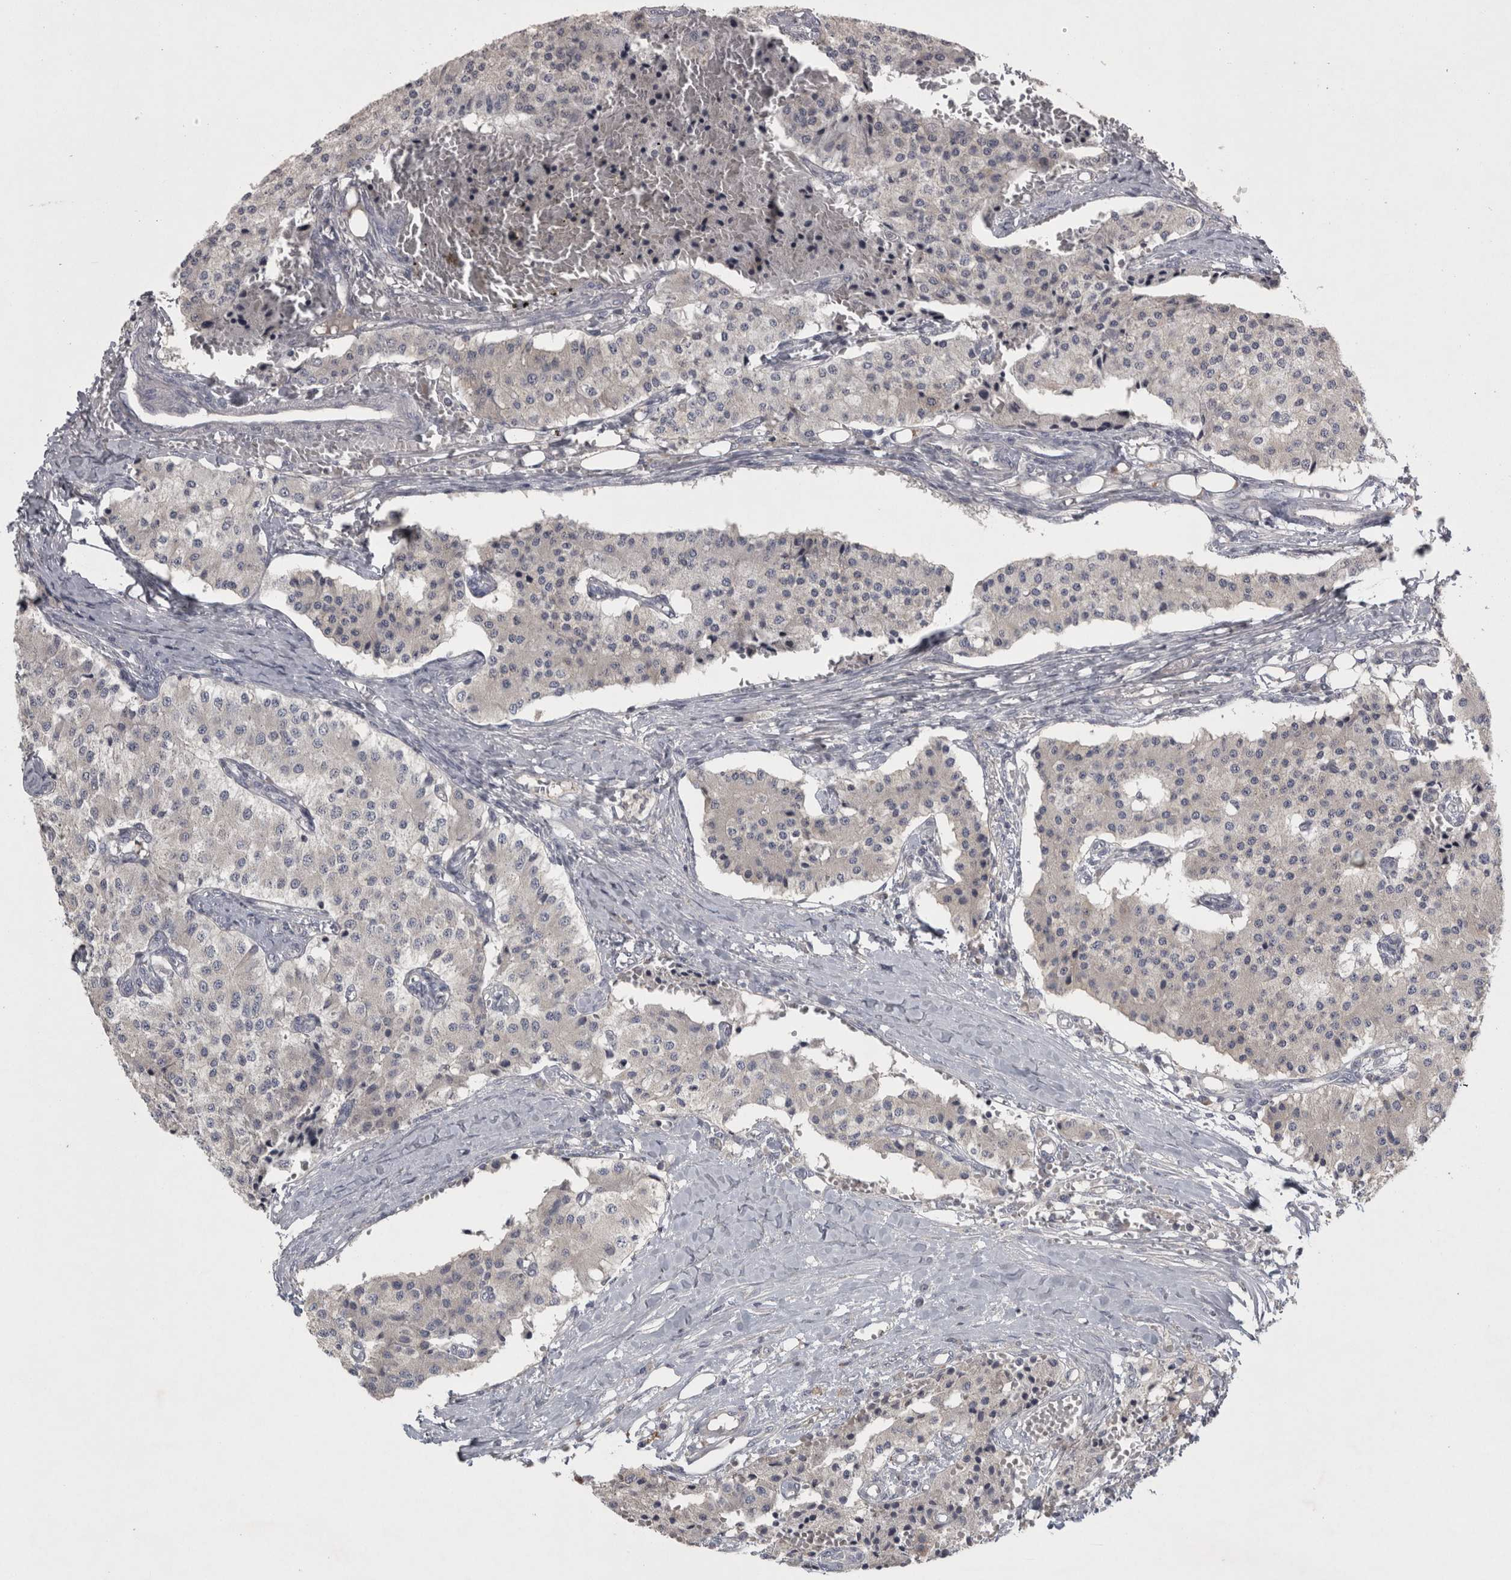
{"staining": {"intensity": "negative", "quantity": "none", "location": "none"}, "tissue": "carcinoid", "cell_type": "Tumor cells", "image_type": "cancer", "snomed": [{"axis": "morphology", "description": "Carcinoid, malignant, NOS"}, {"axis": "topography", "description": "Colon"}], "caption": "An image of malignant carcinoid stained for a protein exhibits no brown staining in tumor cells.", "gene": "ENPP7", "patient": {"sex": "female", "age": 52}}